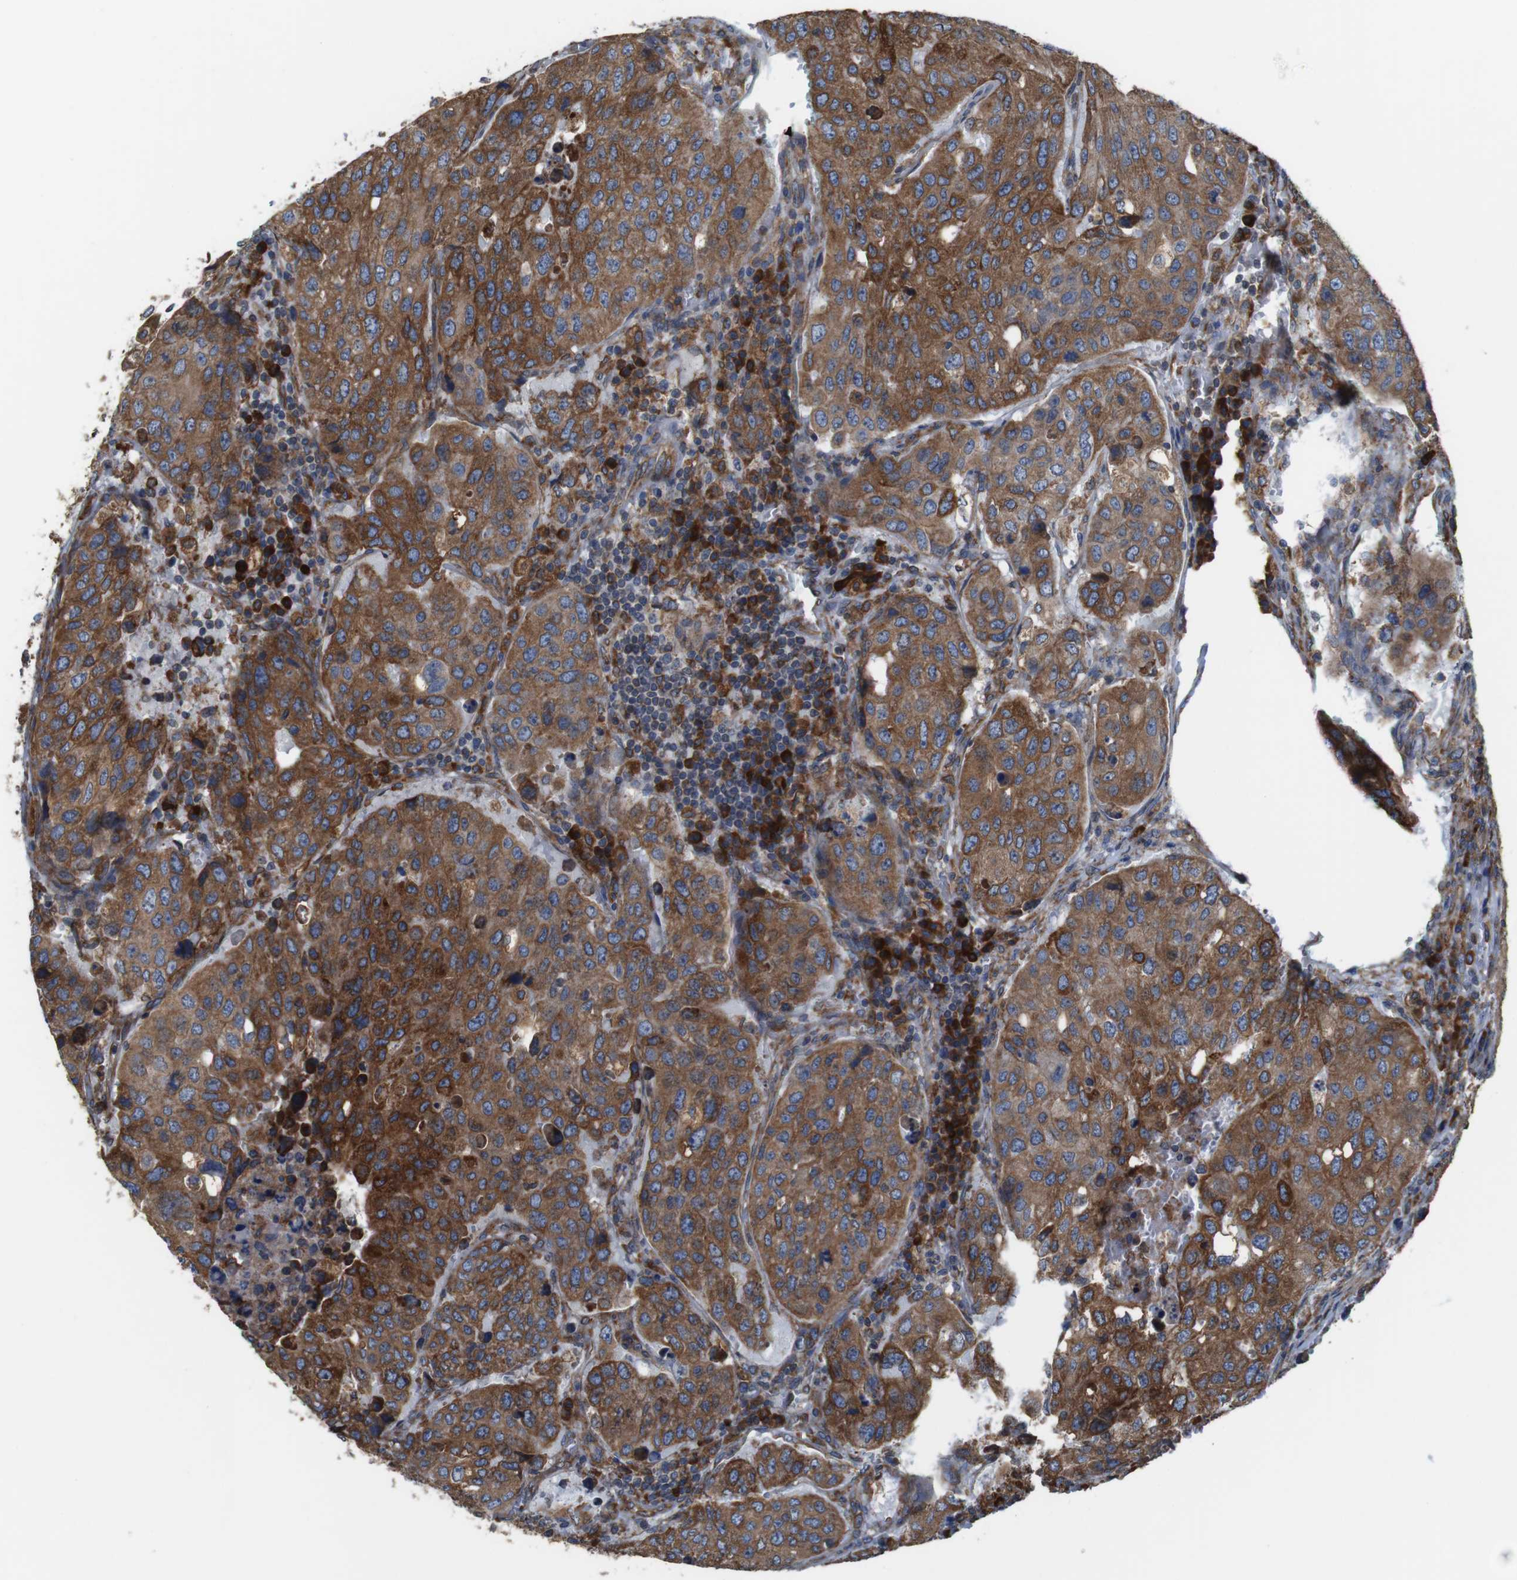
{"staining": {"intensity": "moderate", "quantity": ">75%", "location": "cytoplasmic/membranous"}, "tissue": "urothelial cancer", "cell_type": "Tumor cells", "image_type": "cancer", "snomed": [{"axis": "morphology", "description": "Urothelial carcinoma, High grade"}, {"axis": "topography", "description": "Lymph node"}, {"axis": "topography", "description": "Urinary bladder"}], "caption": "High-power microscopy captured an immunohistochemistry (IHC) histopathology image of urothelial carcinoma (high-grade), revealing moderate cytoplasmic/membranous positivity in approximately >75% of tumor cells.", "gene": "UGGT1", "patient": {"sex": "male", "age": 51}}